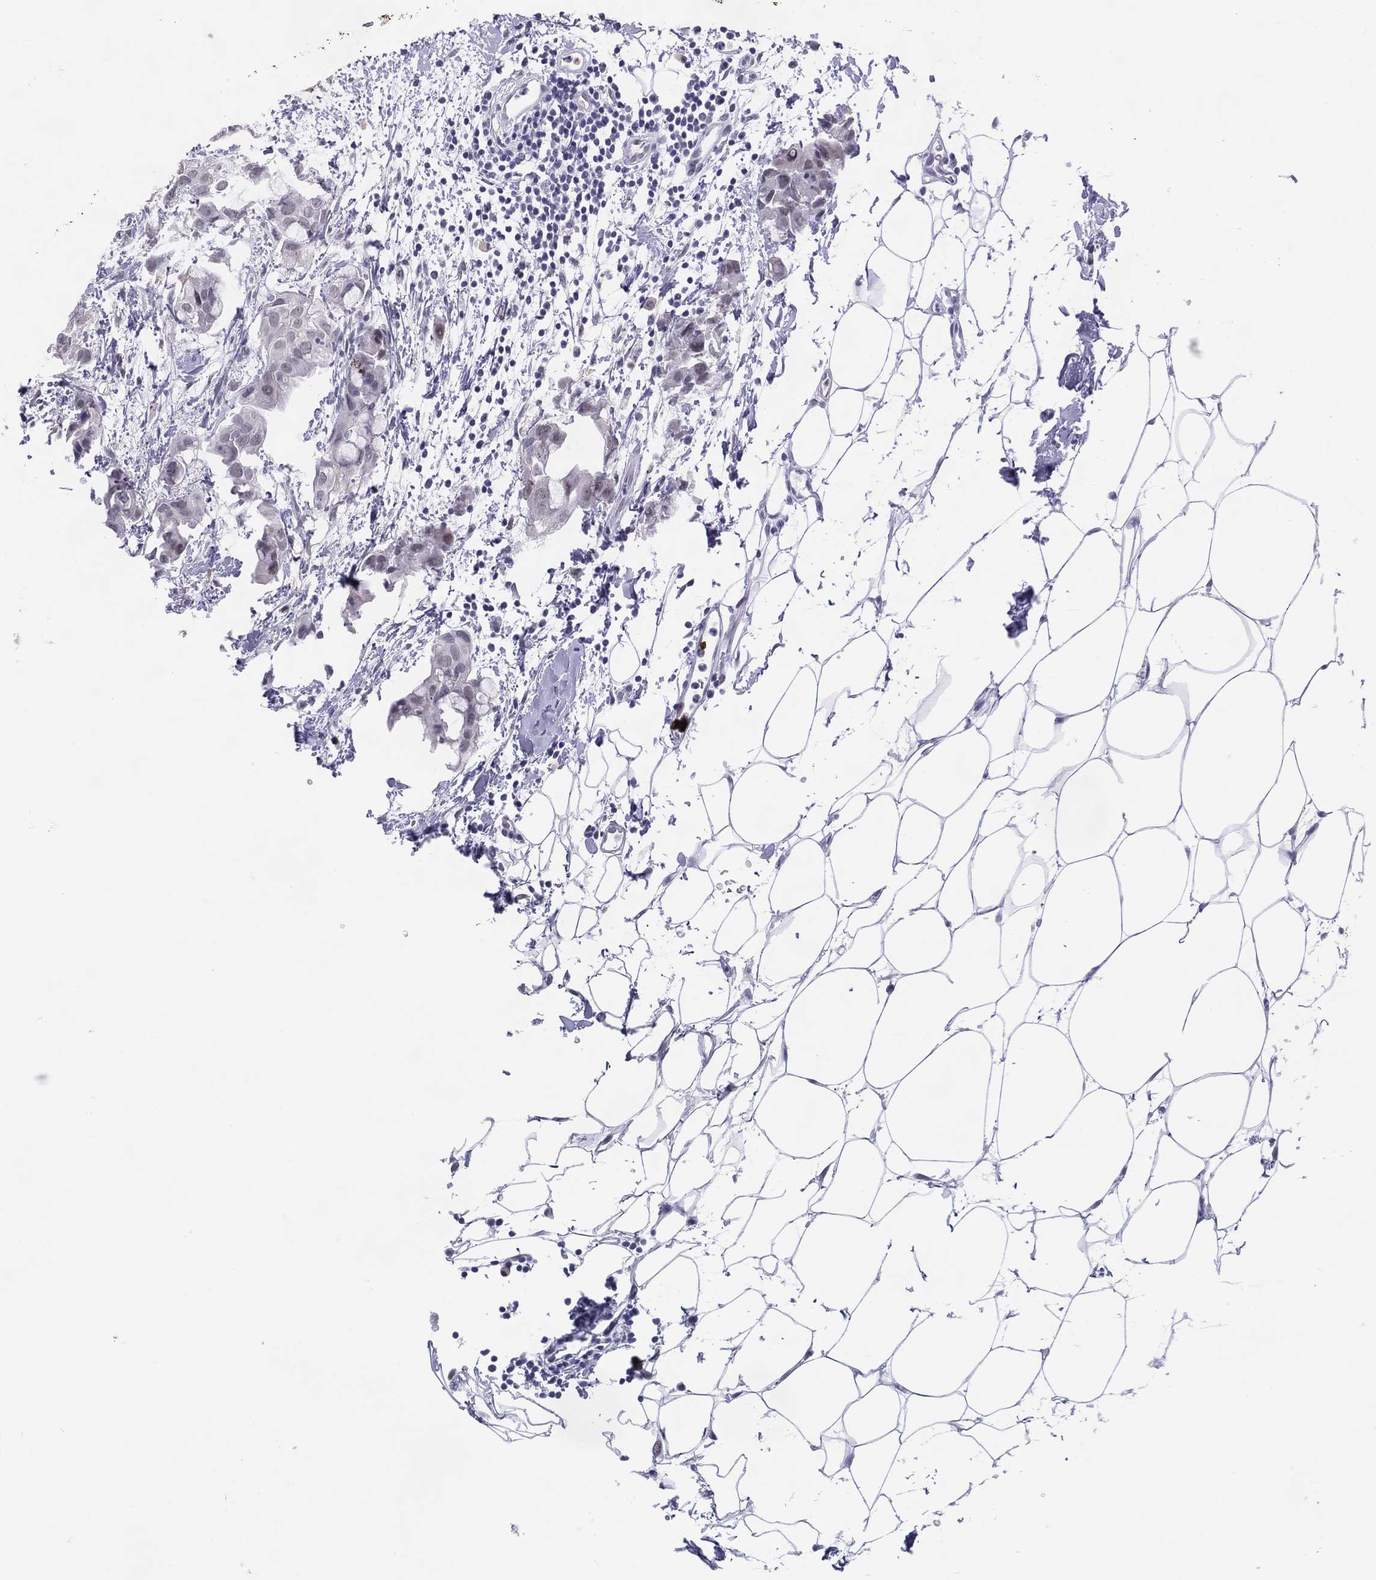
{"staining": {"intensity": "negative", "quantity": "none", "location": "none"}, "tissue": "breast cancer", "cell_type": "Tumor cells", "image_type": "cancer", "snomed": [{"axis": "morphology", "description": "Normal tissue, NOS"}, {"axis": "morphology", "description": "Duct carcinoma"}, {"axis": "topography", "description": "Breast"}], "caption": "Photomicrograph shows no significant protein staining in tumor cells of breast cancer (intraductal carcinoma).", "gene": "CFAP58", "patient": {"sex": "female", "age": 40}}